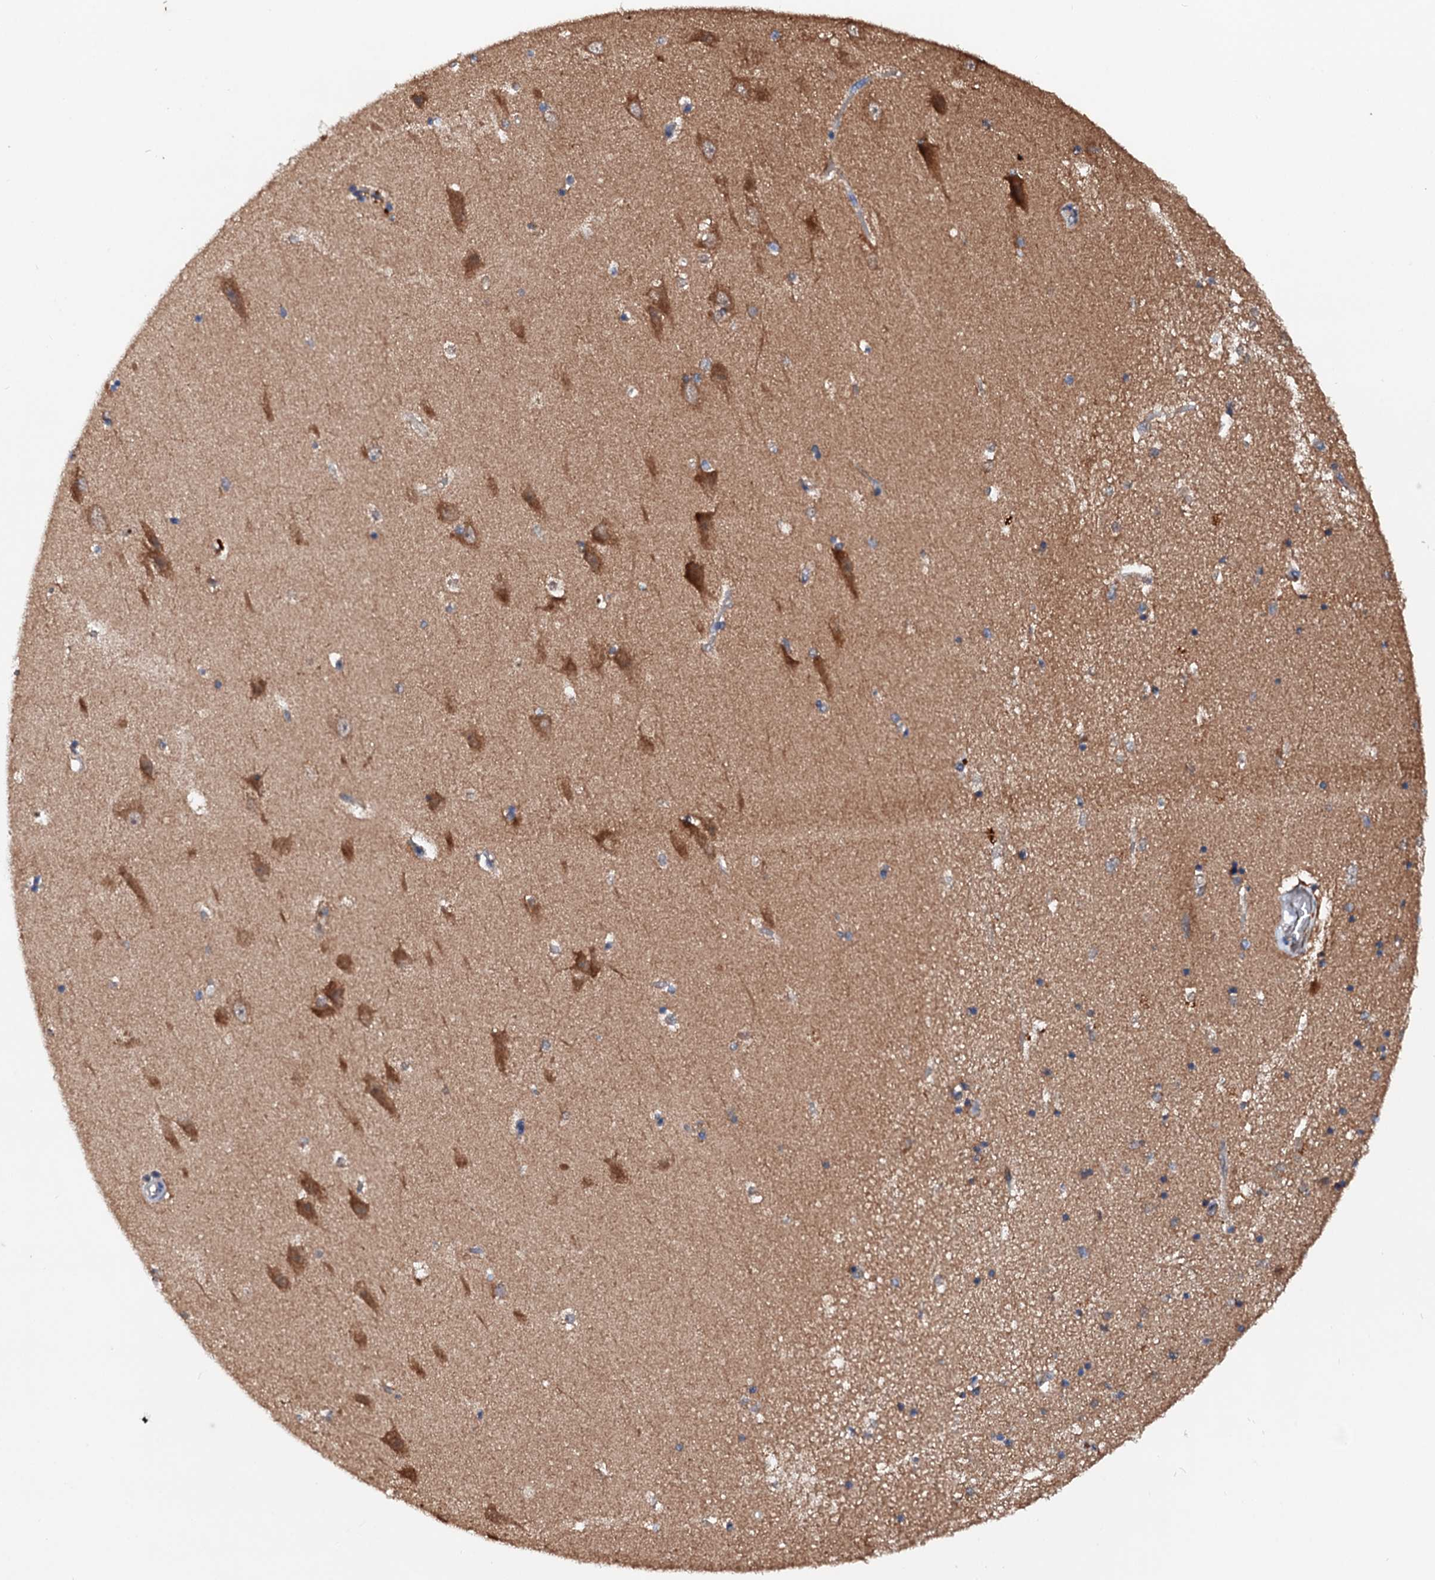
{"staining": {"intensity": "negative", "quantity": "none", "location": "none"}, "tissue": "hippocampus", "cell_type": "Glial cells", "image_type": "normal", "snomed": [{"axis": "morphology", "description": "Normal tissue, NOS"}, {"axis": "topography", "description": "Hippocampus"}], "caption": "Immunohistochemistry of unremarkable hippocampus shows no expression in glial cells.", "gene": "EXTL1", "patient": {"sex": "male", "age": 45}}